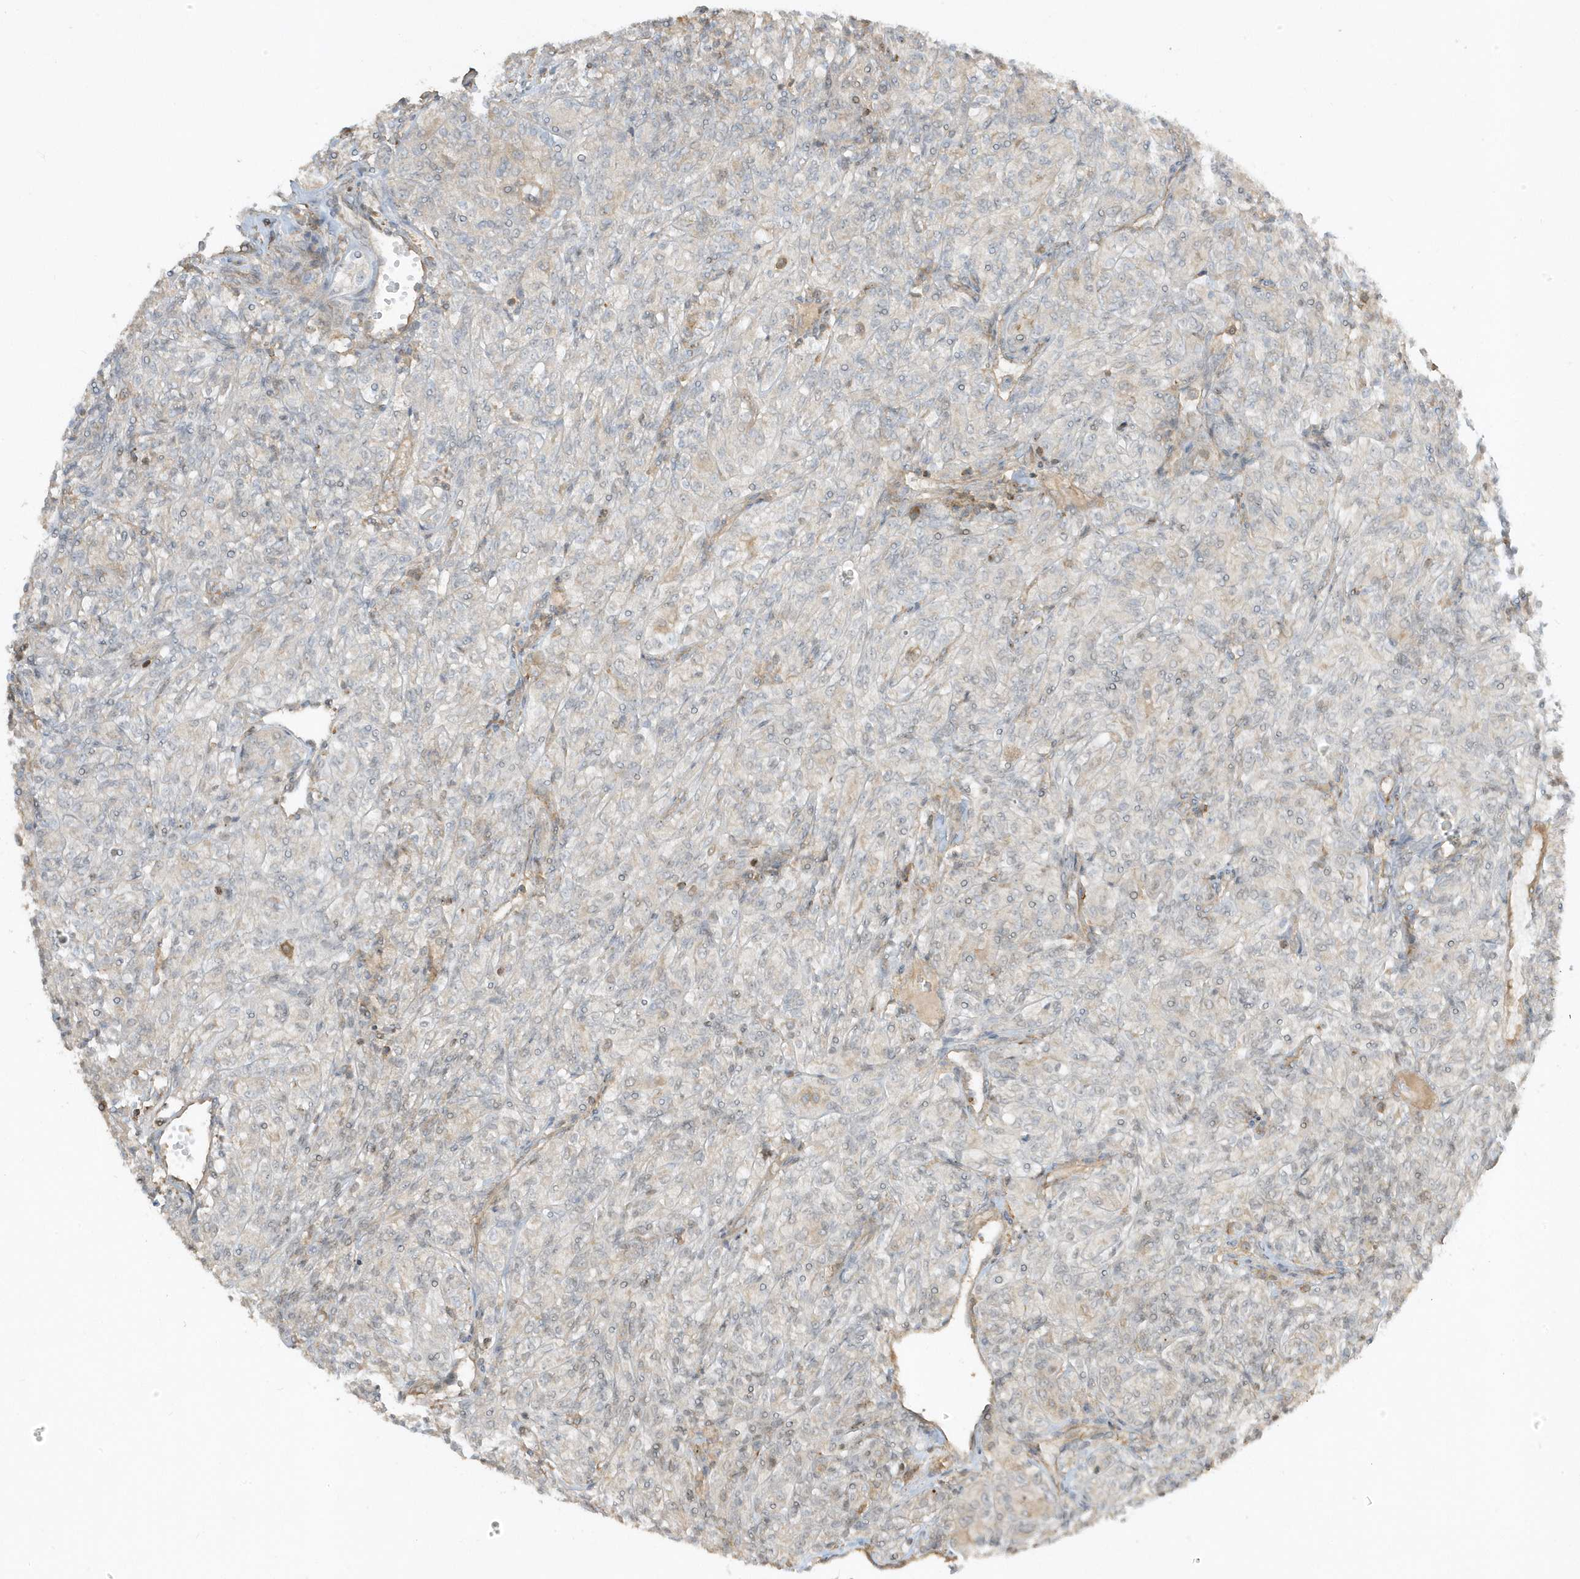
{"staining": {"intensity": "negative", "quantity": "none", "location": "none"}, "tissue": "renal cancer", "cell_type": "Tumor cells", "image_type": "cancer", "snomed": [{"axis": "morphology", "description": "Adenocarcinoma, NOS"}, {"axis": "topography", "description": "Kidney"}], "caption": "Tumor cells show no significant staining in renal cancer.", "gene": "ZBTB8A", "patient": {"sex": "male", "age": 77}}